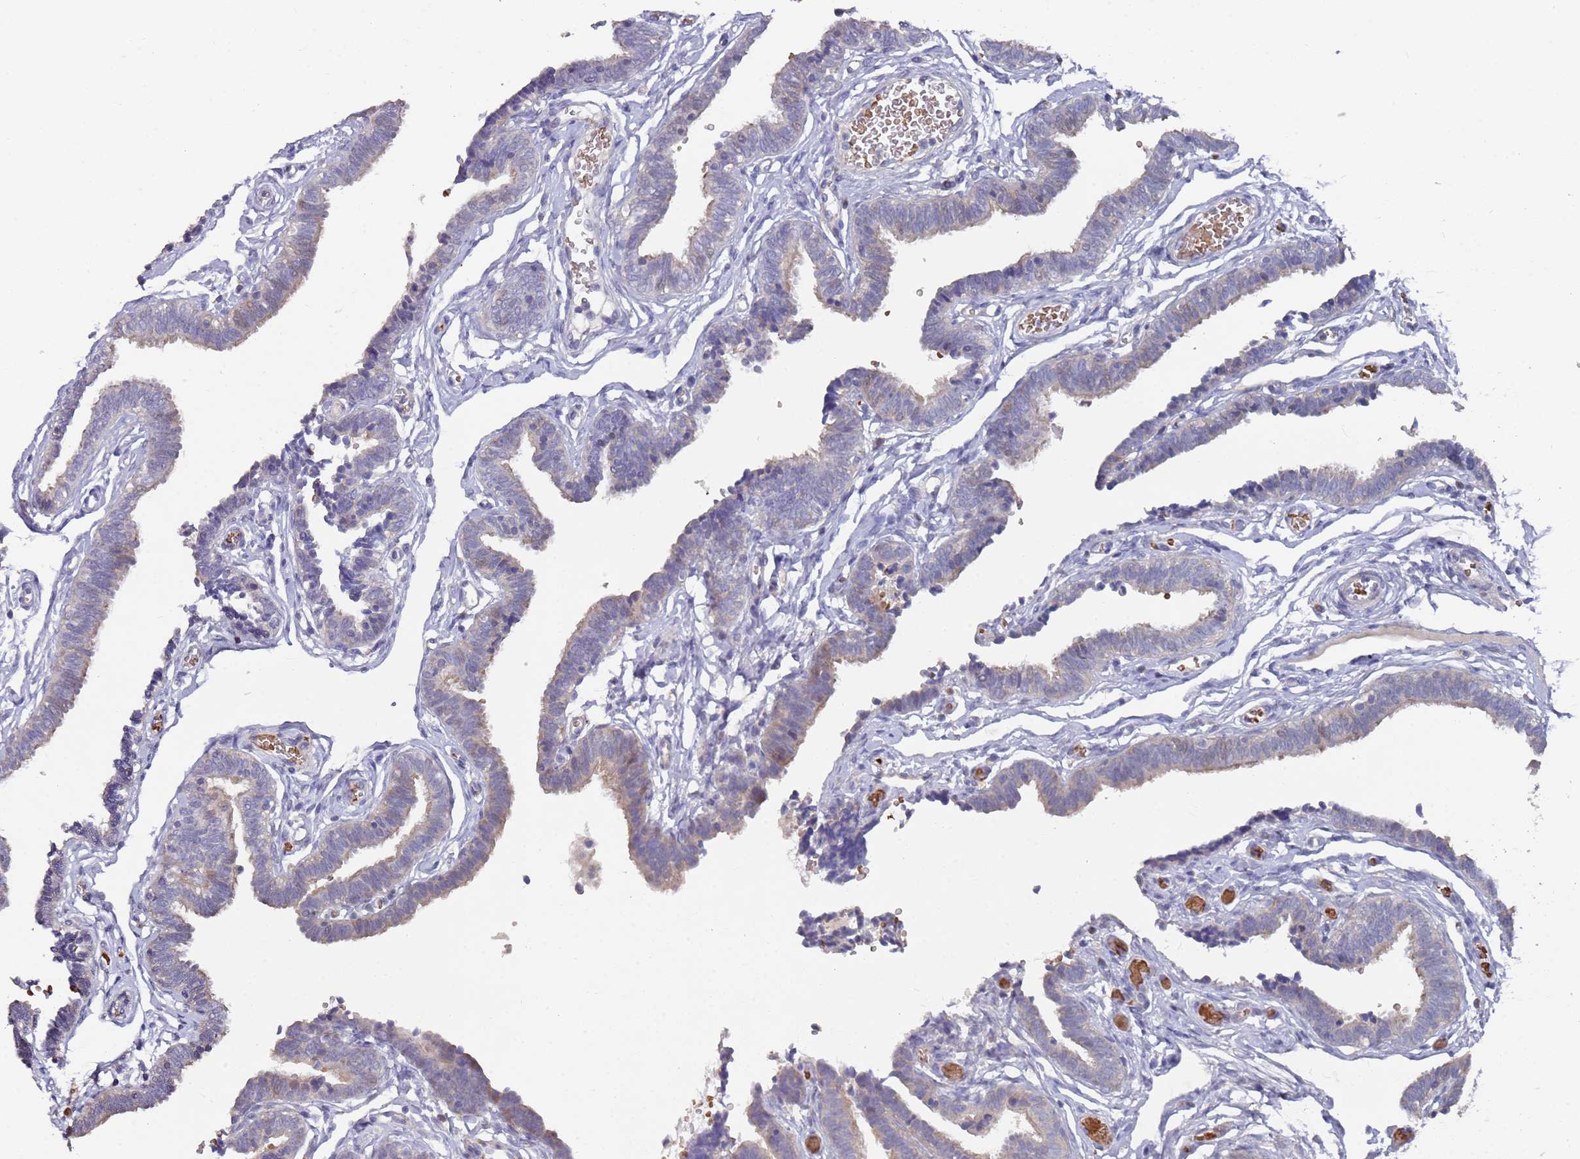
{"staining": {"intensity": "weak", "quantity": "25%-75%", "location": "cytoplasmic/membranous"}, "tissue": "fallopian tube", "cell_type": "Glandular cells", "image_type": "normal", "snomed": [{"axis": "morphology", "description": "Normal tissue, NOS"}, {"axis": "topography", "description": "Fallopian tube"}, {"axis": "topography", "description": "Ovary"}], "caption": "Immunohistochemical staining of unremarkable human fallopian tube exhibits 25%-75% levels of weak cytoplasmic/membranous protein expression in about 25%-75% of glandular cells.", "gene": "LACC1", "patient": {"sex": "female", "age": 23}}